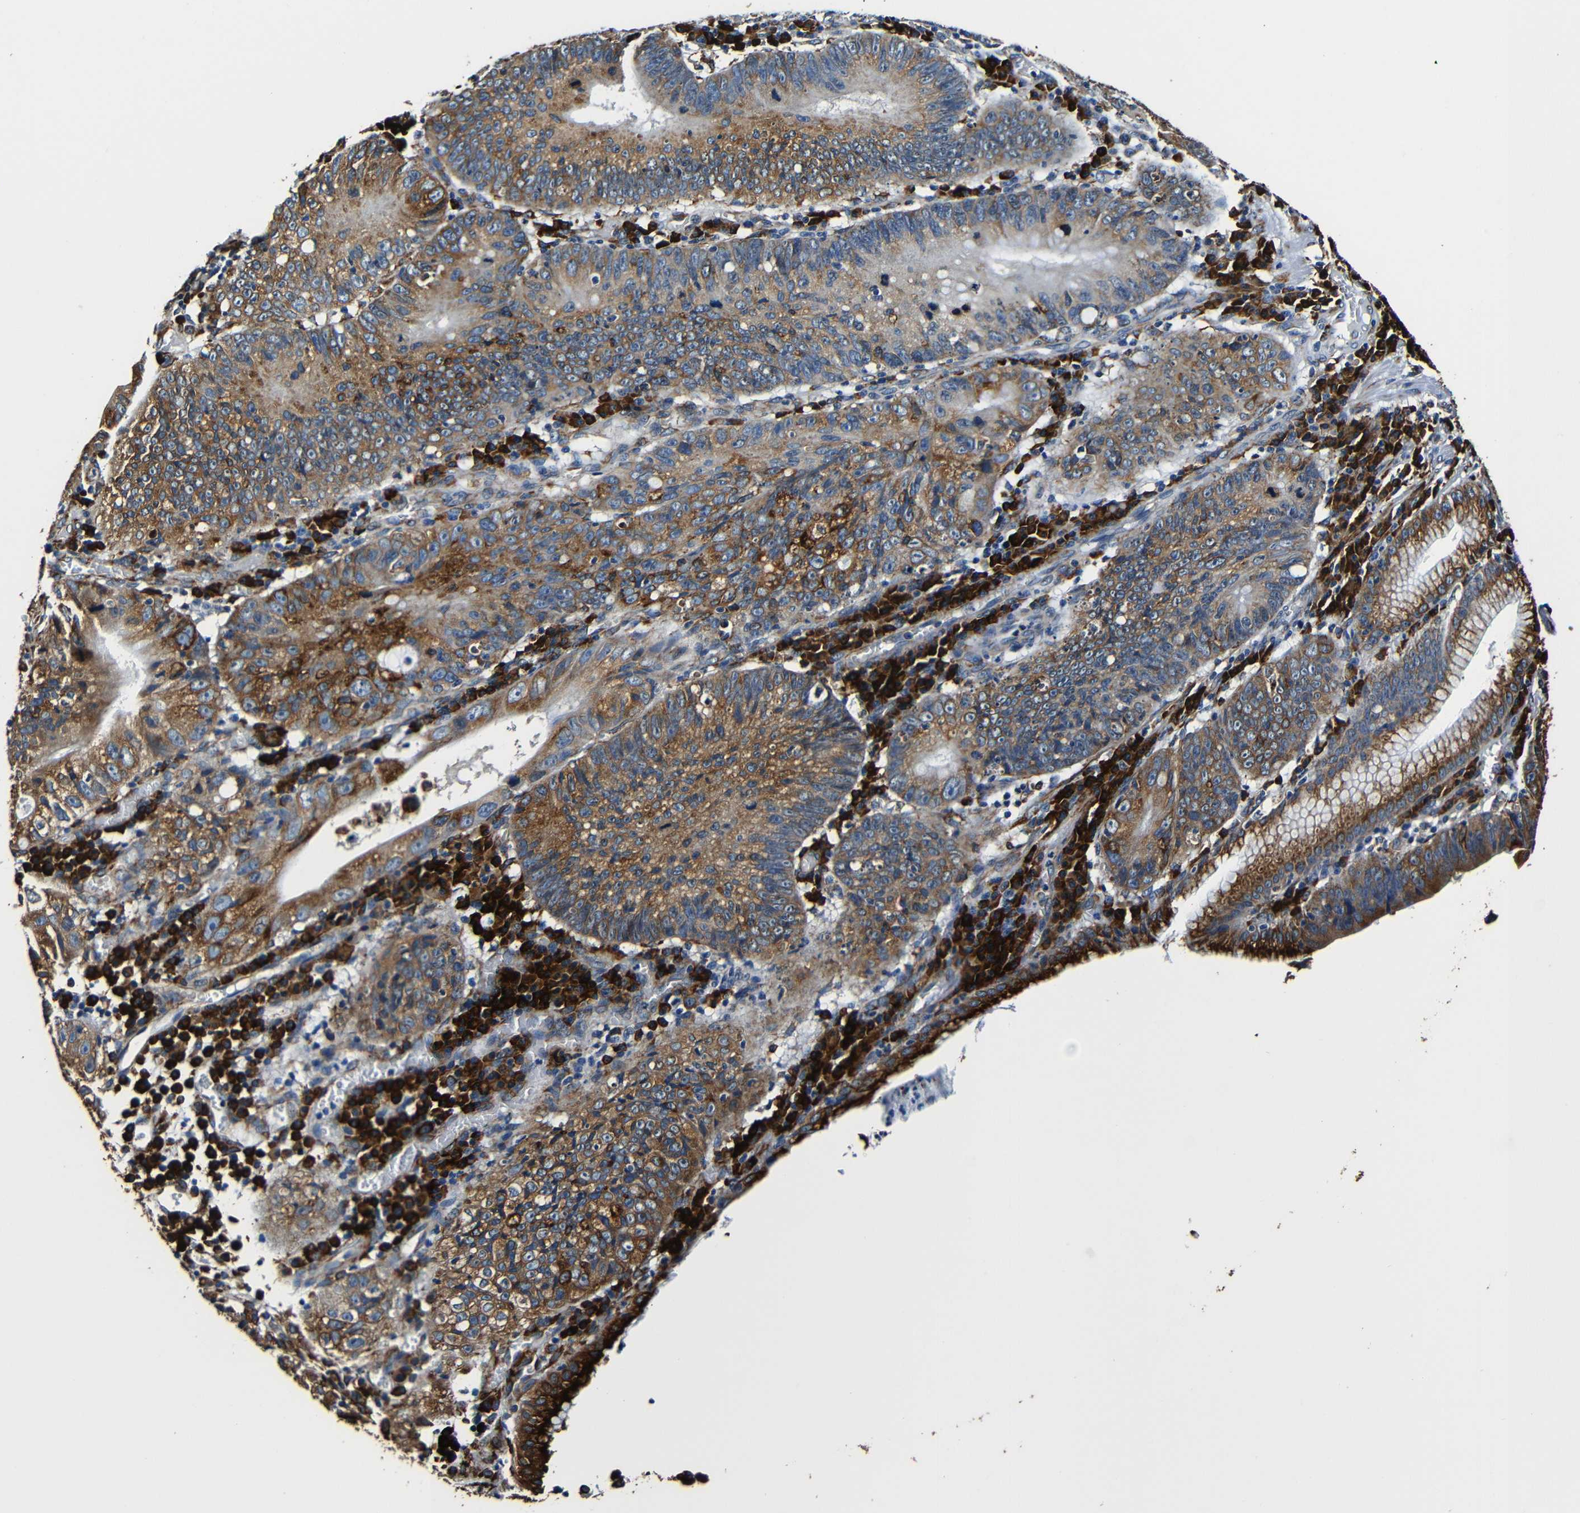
{"staining": {"intensity": "moderate", "quantity": ">75%", "location": "cytoplasmic/membranous"}, "tissue": "stomach cancer", "cell_type": "Tumor cells", "image_type": "cancer", "snomed": [{"axis": "morphology", "description": "Adenocarcinoma, NOS"}, {"axis": "topography", "description": "Stomach"}], "caption": "Tumor cells exhibit medium levels of moderate cytoplasmic/membranous positivity in about >75% of cells in human stomach cancer (adenocarcinoma). The staining was performed using DAB (3,3'-diaminobenzidine), with brown indicating positive protein expression. Nuclei are stained blue with hematoxylin.", "gene": "RRBP1", "patient": {"sex": "male", "age": 59}}